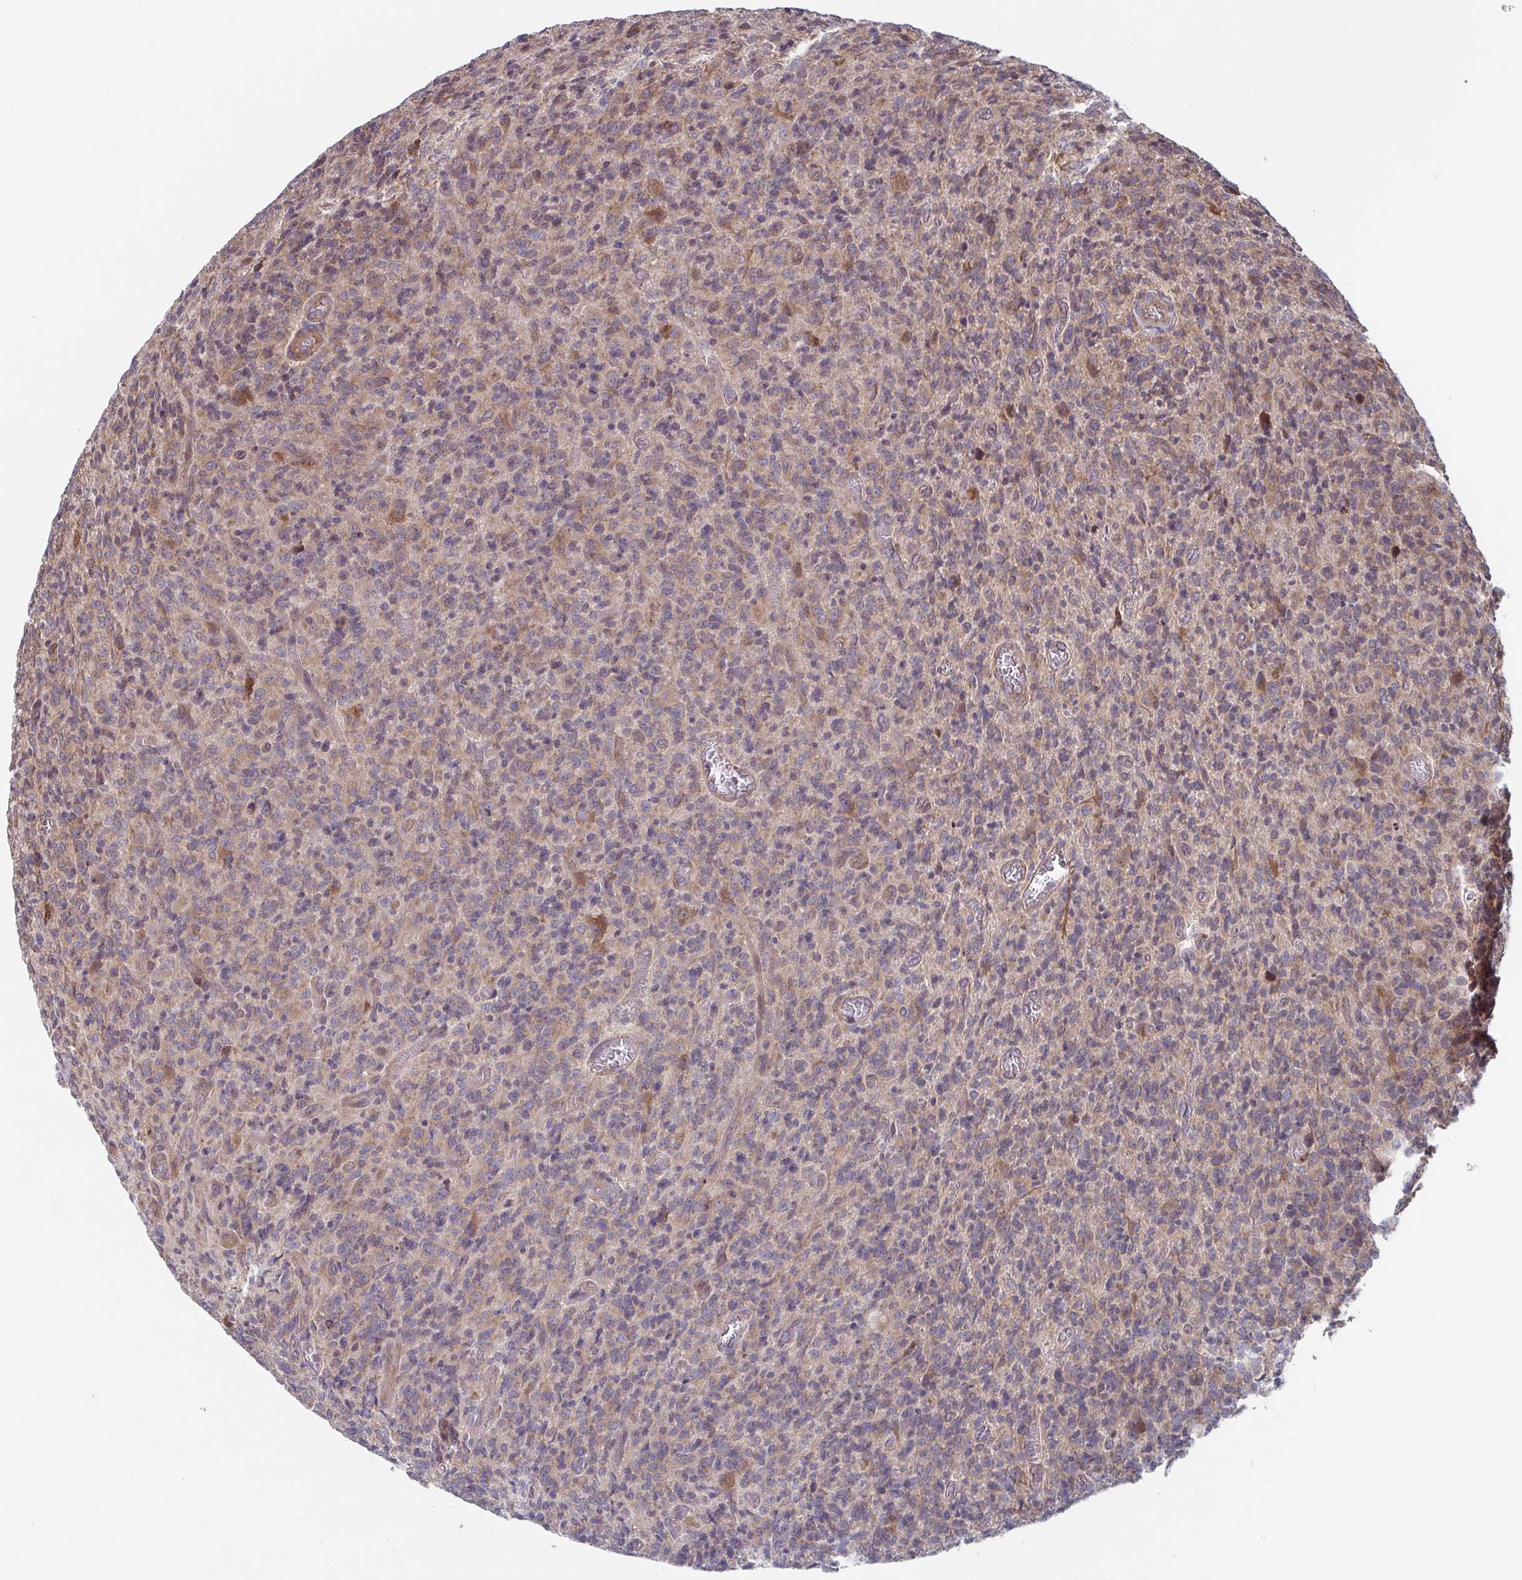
{"staining": {"intensity": "weak", "quantity": "25%-75%", "location": "cytoplasmic/membranous"}, "tissue": "glioma", "cell_type": "Tumor cells", "image_type": "cancer", "snomed": [{"axis": "morphology", "description": "Glioma, malignant, High grade"}, {"axis": "topography", "description": "Brain"}], "caption": "Malignant glioma (high-grade) stained for a protein shows weak cytoplasmic/membranous positivity in tumor cells. (brown staining indicates protein expression, while blue staining denotes nuclei).", "gene": "COPB1", "patient": {"sex": "male", "age": 76}}